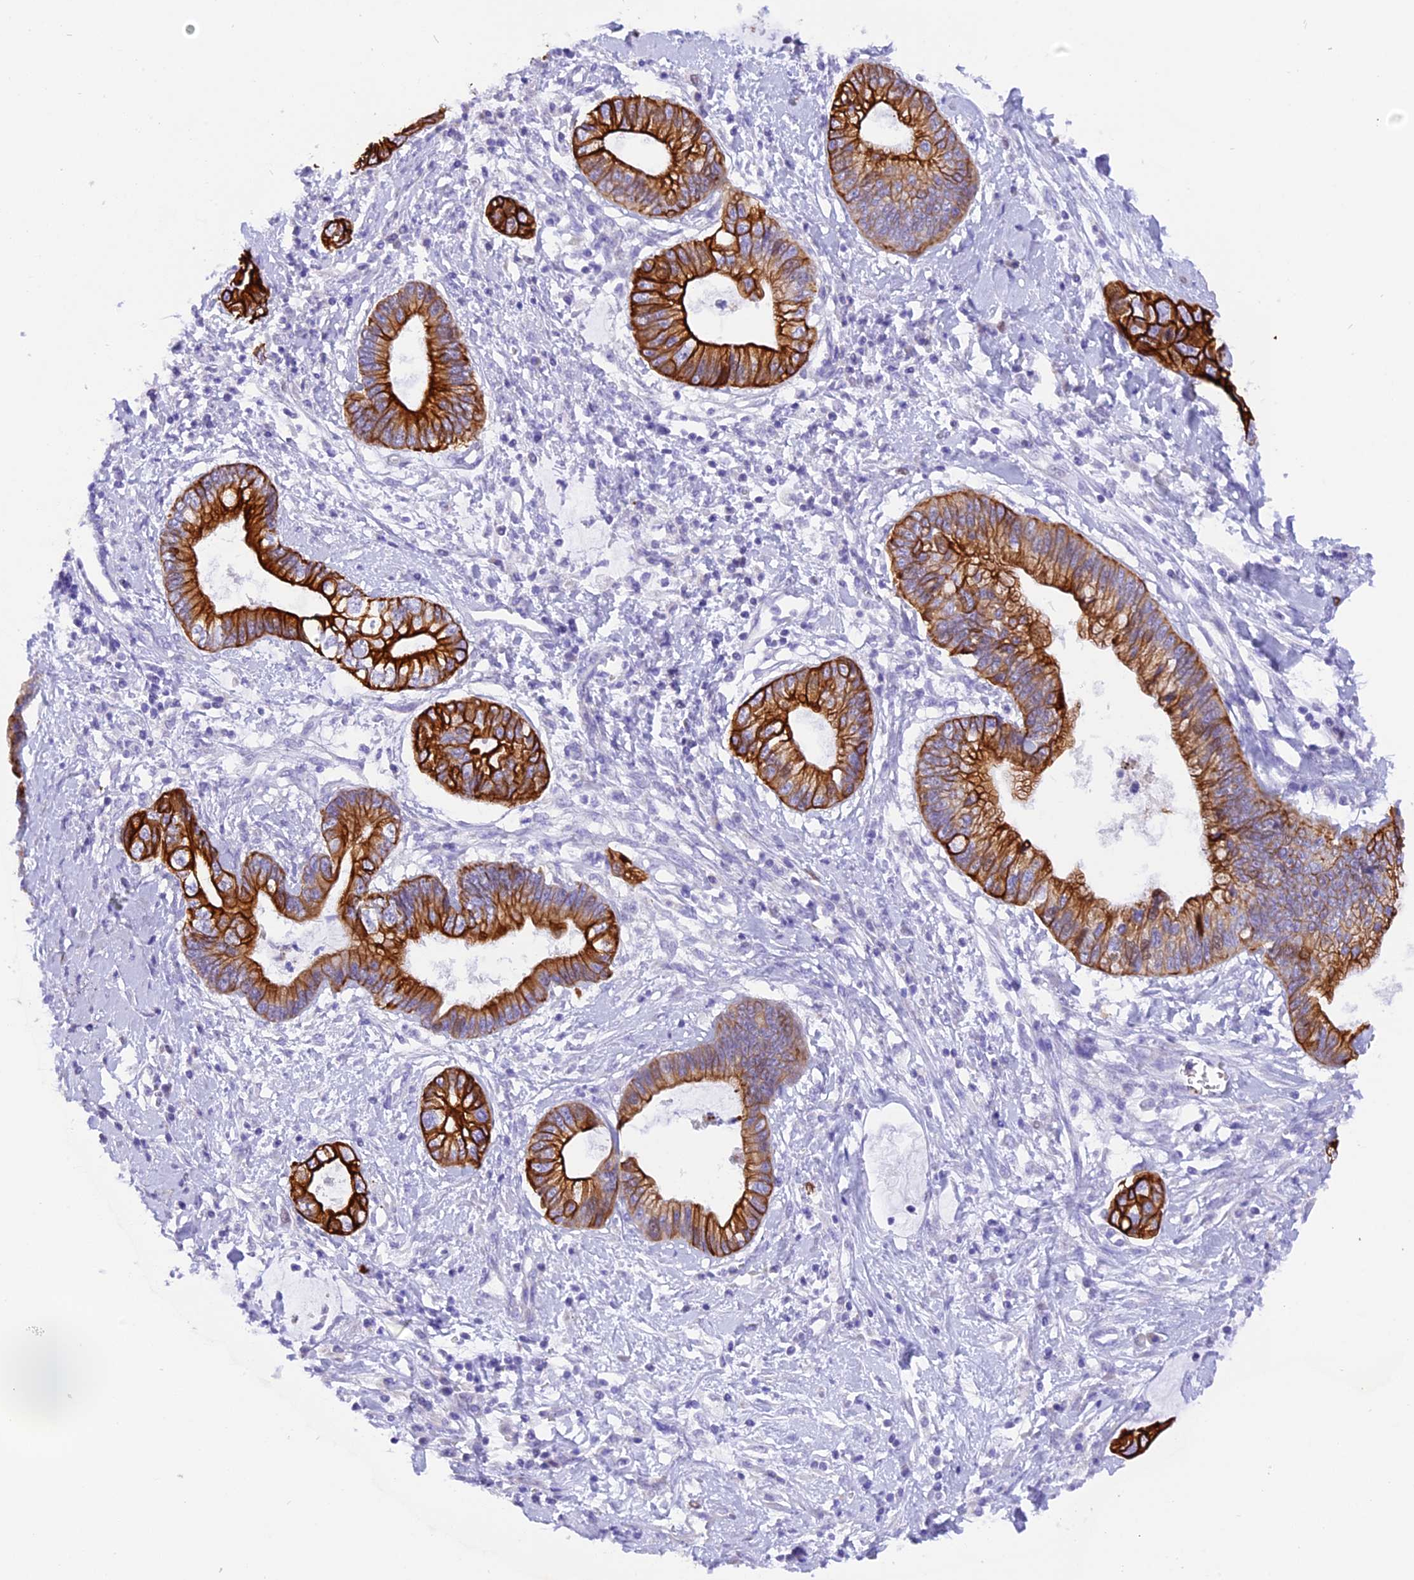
{"staining": {"intensity": "strong", "quantity": ">75%", "location": "cytoplasmic/membranous"}, "tissue": "cervical cancer", "cell_type": "Tumor cells", "image_type": "cancer", "snomed": [{"axis": "morphology", "description": "Adenocarcinoma, NOS"}, {"axis": "topography", "description": "Cervix"}], "caption": "Protein staining reveals strong cytoplasmic/membranous staining in approximately >75% of tumor cells in cervical cancer.", "gene": "PKIA", "patient": {"sex": "female", "age": 44}}